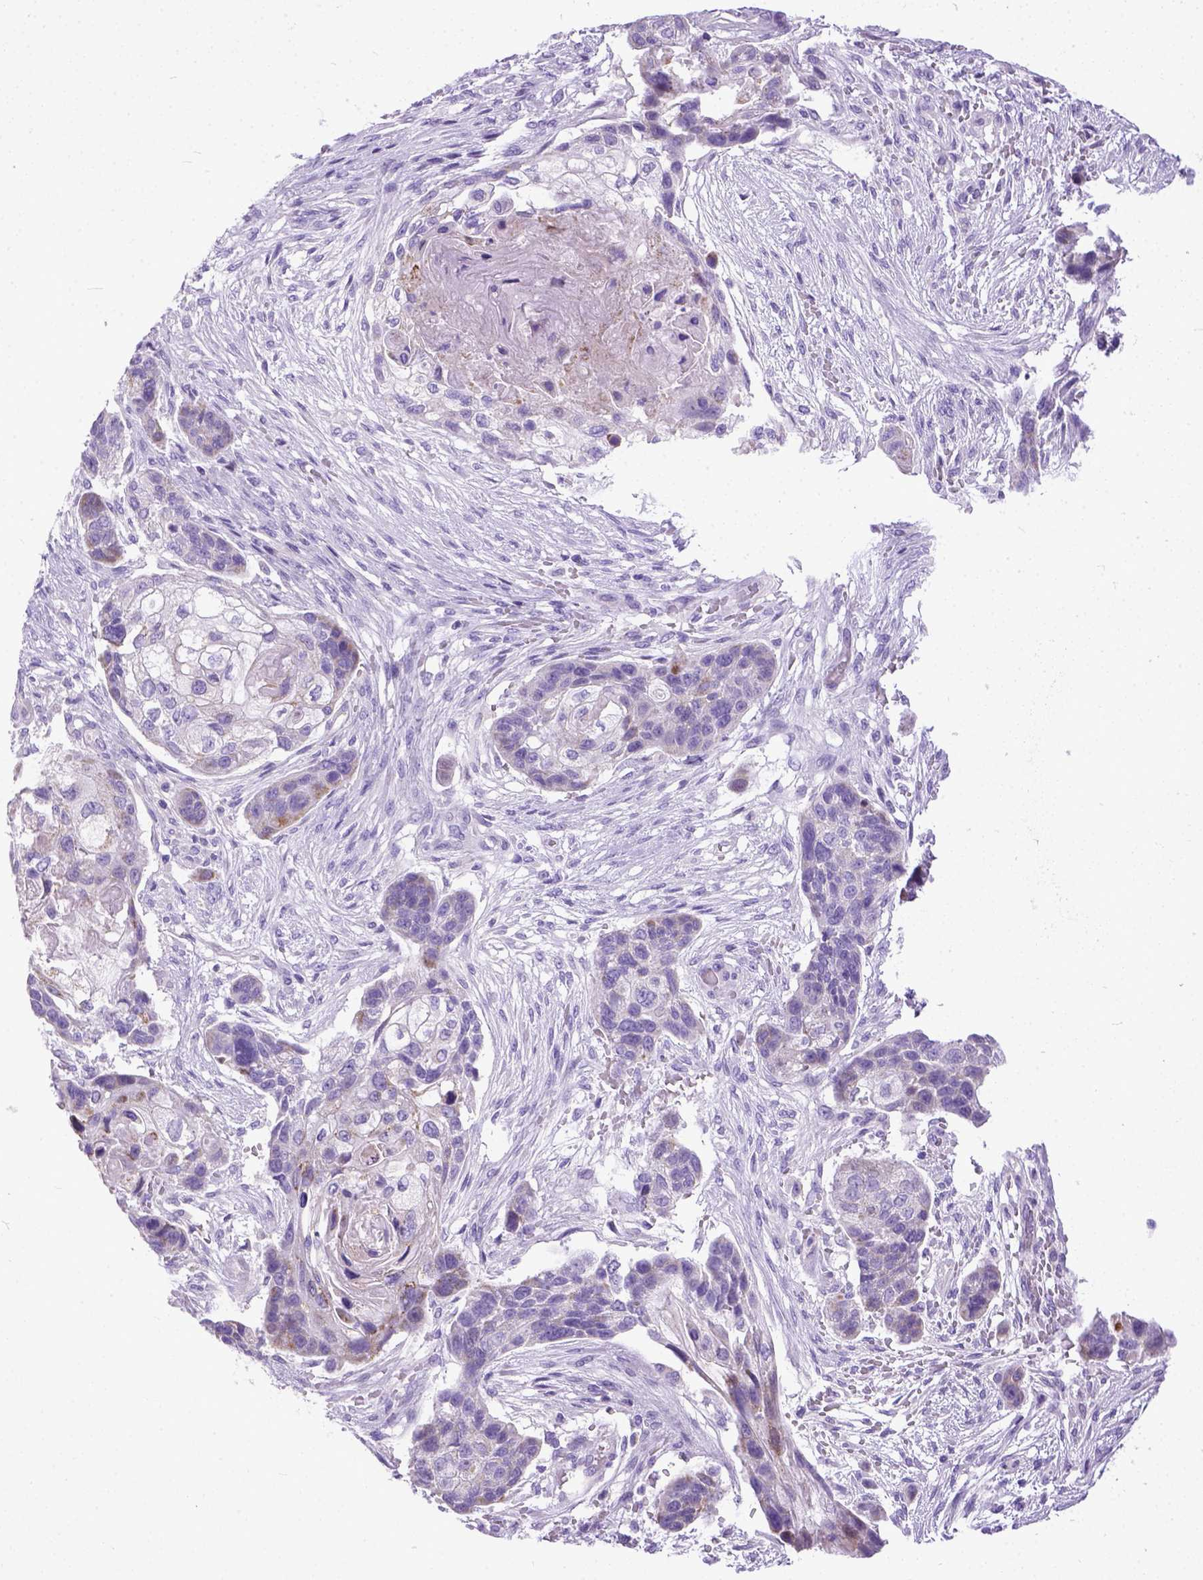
{"staining": {"intensity": "negative", "quantity": "none", "location": "none"}, "tissue": "lung cancer", "cell_type": "Tumor cells", "image_type": "cancer", "snomed": [{"axis": "morphology", "description": "Squamous cell carcinoma, NOS"}, {"axis": "topography", "description": "Lung"}], "caption": "This is a micrograph of immunohistochemistry staining of lung squamous cell carcinoma, which shows no expression in tumor cells. Brightfield microscopy of immunohistochemistry stained with DAB (3,3'-diaminobenzidine) (brown) and hematoxylin (blue), captured at high magnification.", "gene": "PLK5", "patient": {"sex": "male", "age": 69}}